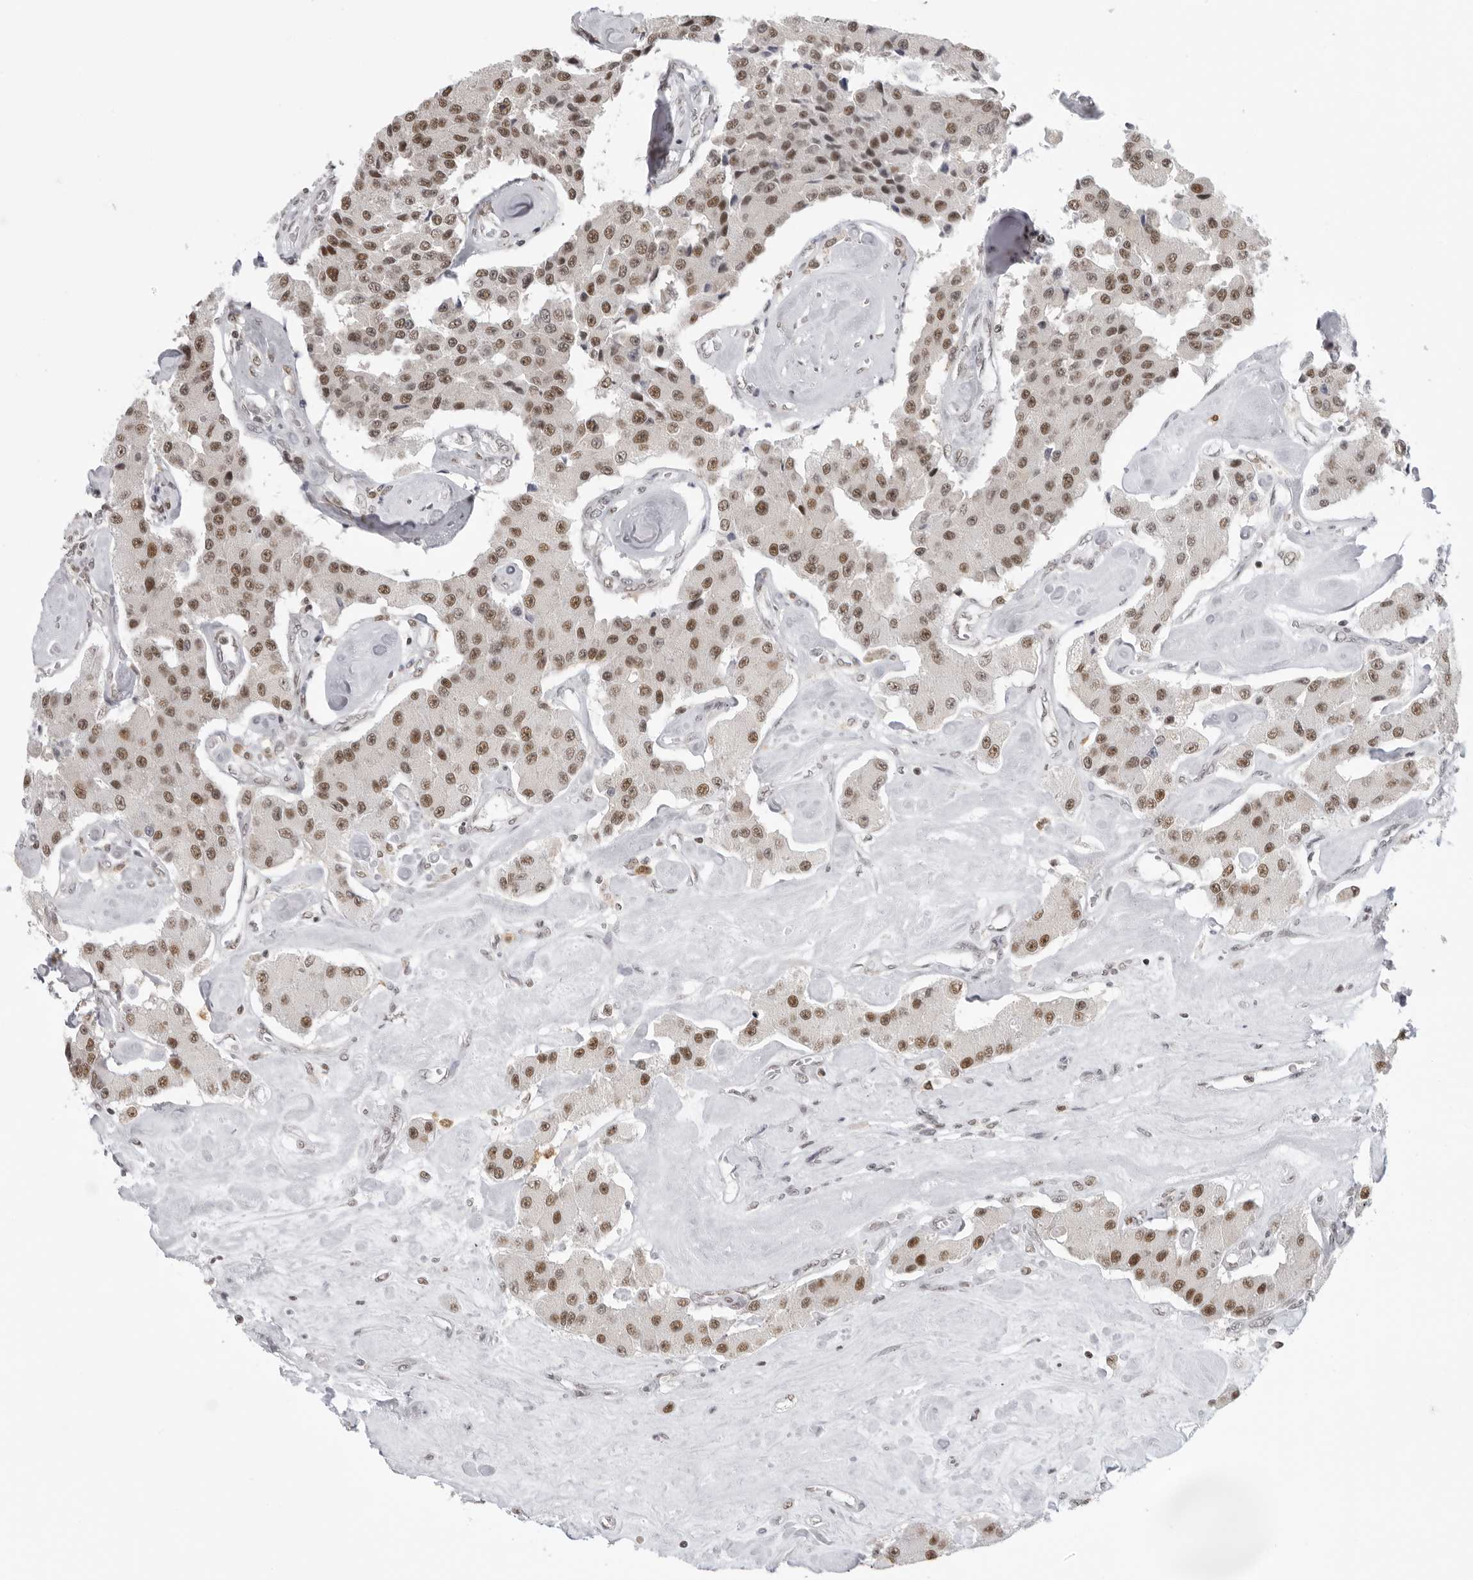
{"staining": {"intensity": "moderate", "quantity": ">75%", "location": "nuclear"}, "tissue": "carcinoid", "cell_type": "Tumor cells", "image_type": "cancer", "snomed": [{"axis": "morphology", "description": "Carcinoid, malignant, NOS"}, {"axis": "topography", "description": "Pancreas"}], "caption": "An image of human carcinoid (malignant) stained for a protein demonstrates moderate nuclear brown staining in tumor cells.", "gene": "RPA2", "patient": {"sex": "male", "age": 41}}